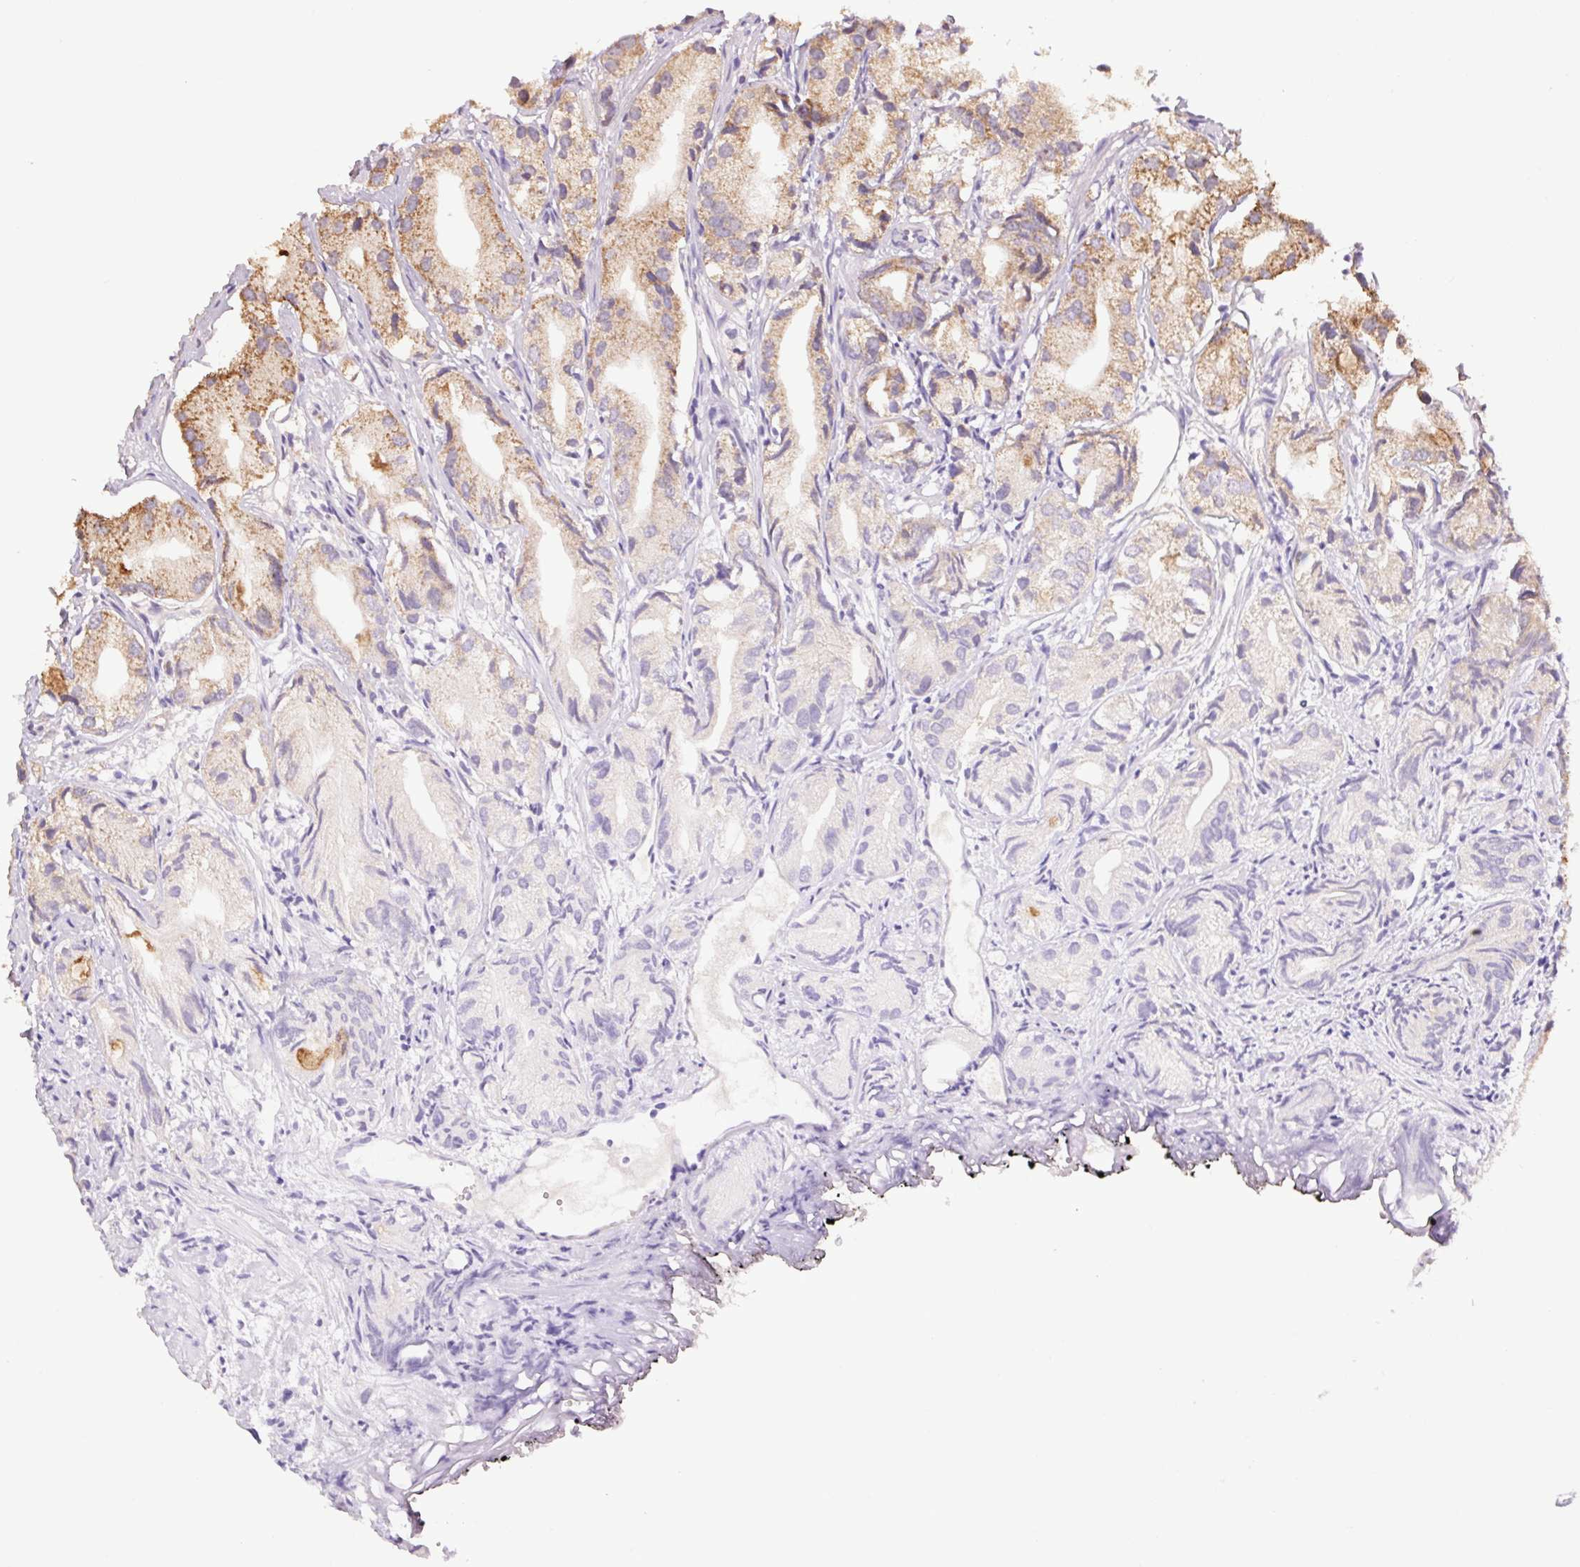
{"staining": {"intensity": "moderate", "quantity": "25%-75%", "location": "cytoplasmic/membranous"}, "tissue": "prostate cancer", "cell_type": "Tumor cells", "image_type": "cancer", "snomed": [{"axis": "morphology", "description": "Adenocarcinoma, High grade"}, {"axis": "topography", "description": "Prostate"}], "caption": "Protein expression analysis of adenocarcinoma (high-grade) (prostate) reveals moderate cytoplasmic/membranous expression in approximately 25%-75% of tumor cells. The protein of interest is shown in brown color, while the nuclei are stained blue.", "gene": "SGF29", "patient": {"sex": "male", "age": 82}}